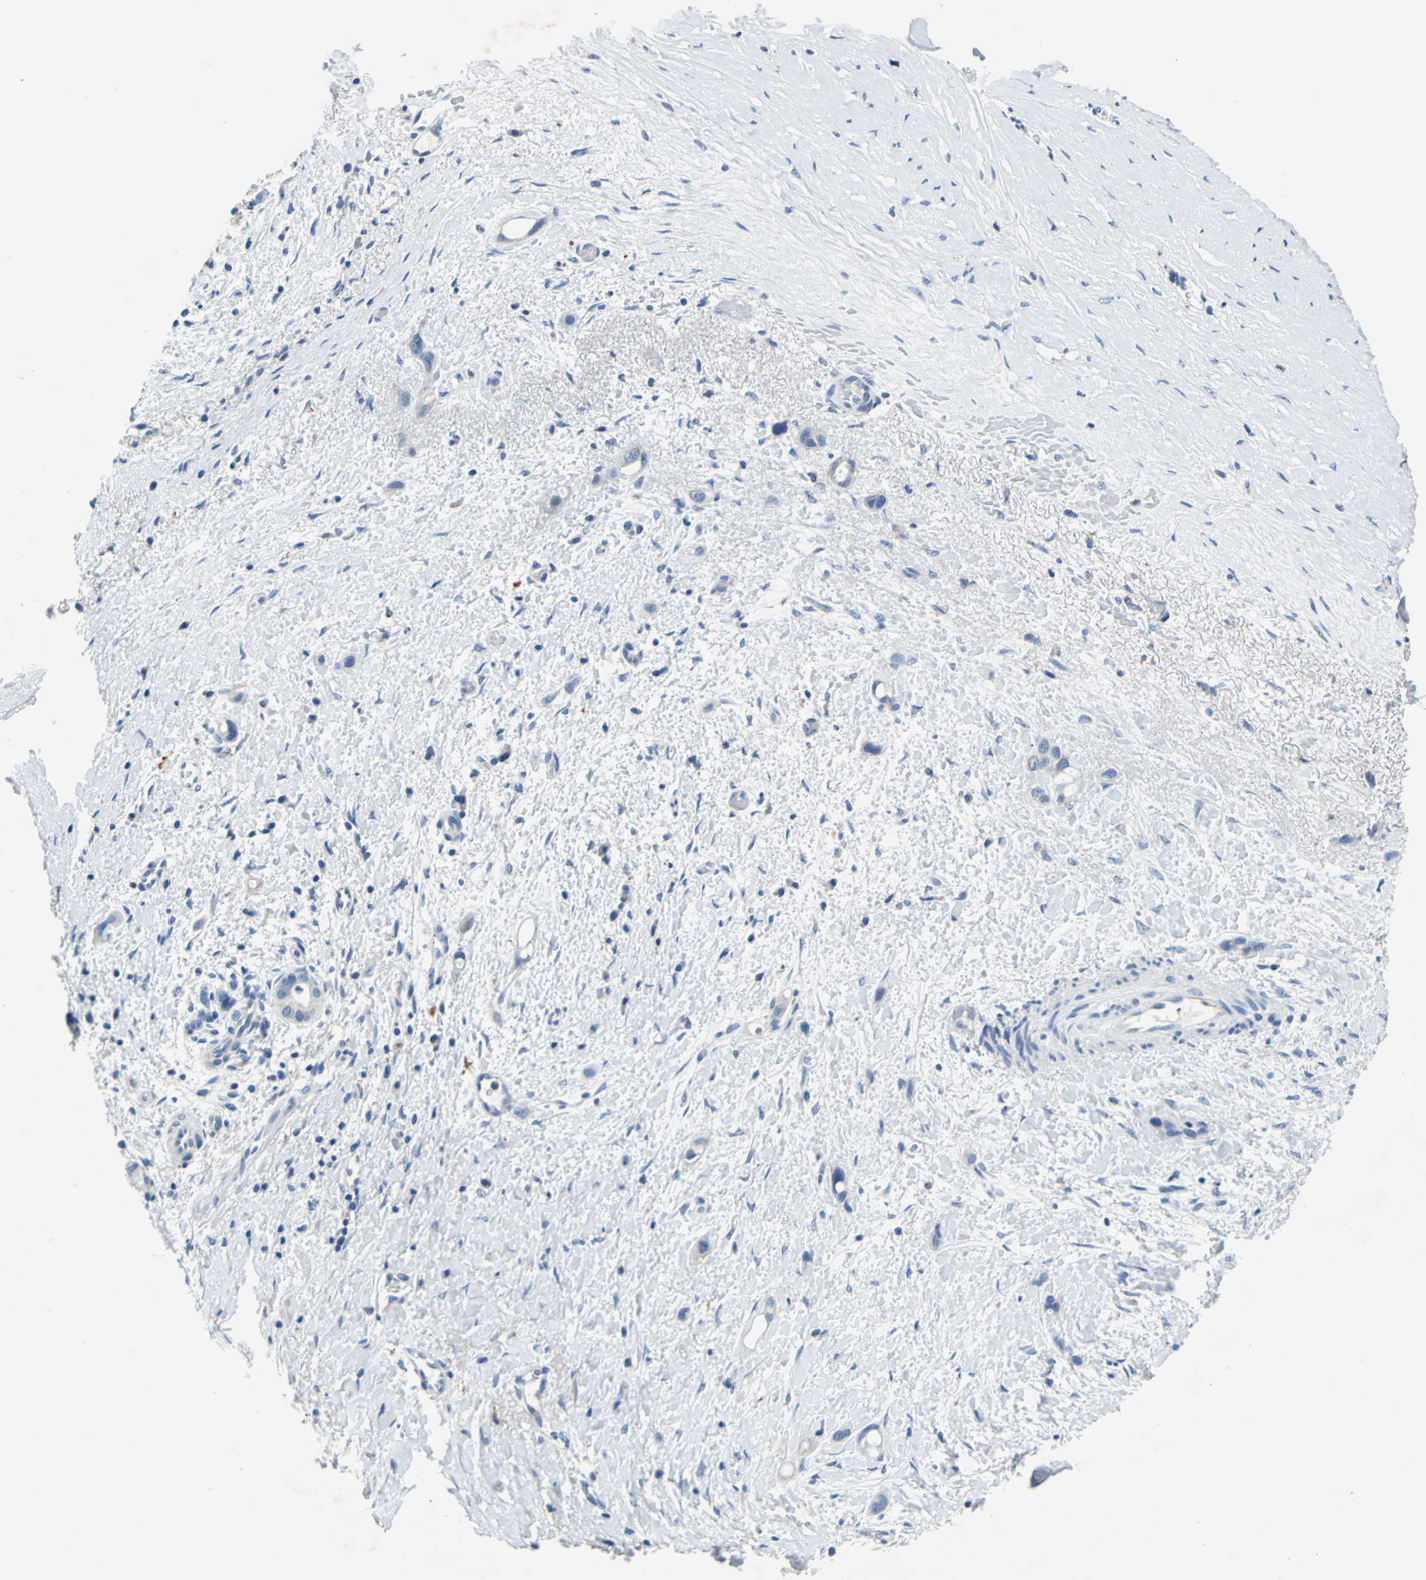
{"staining": {"intensity": "negative", "quantity": "none", "location": "none"}, "tissue": "liver cancer", "cell_type": "Tumor cells", "image_type": "cancer", "snomed": [{"axis": "morphology", "description": "Cholangiocarcinoma"}, {"axis": "topography", "description": "Liver"}], "caption": "This image is of liver cancer (cholangiocarcinoma) stained with immunohistochemistry to label a protein in brown with the nuclei are counter-stained blue. There is no expression in tumor cells.", "gene": "TEX264", "patient": {"sex": "female", "age": 65}}